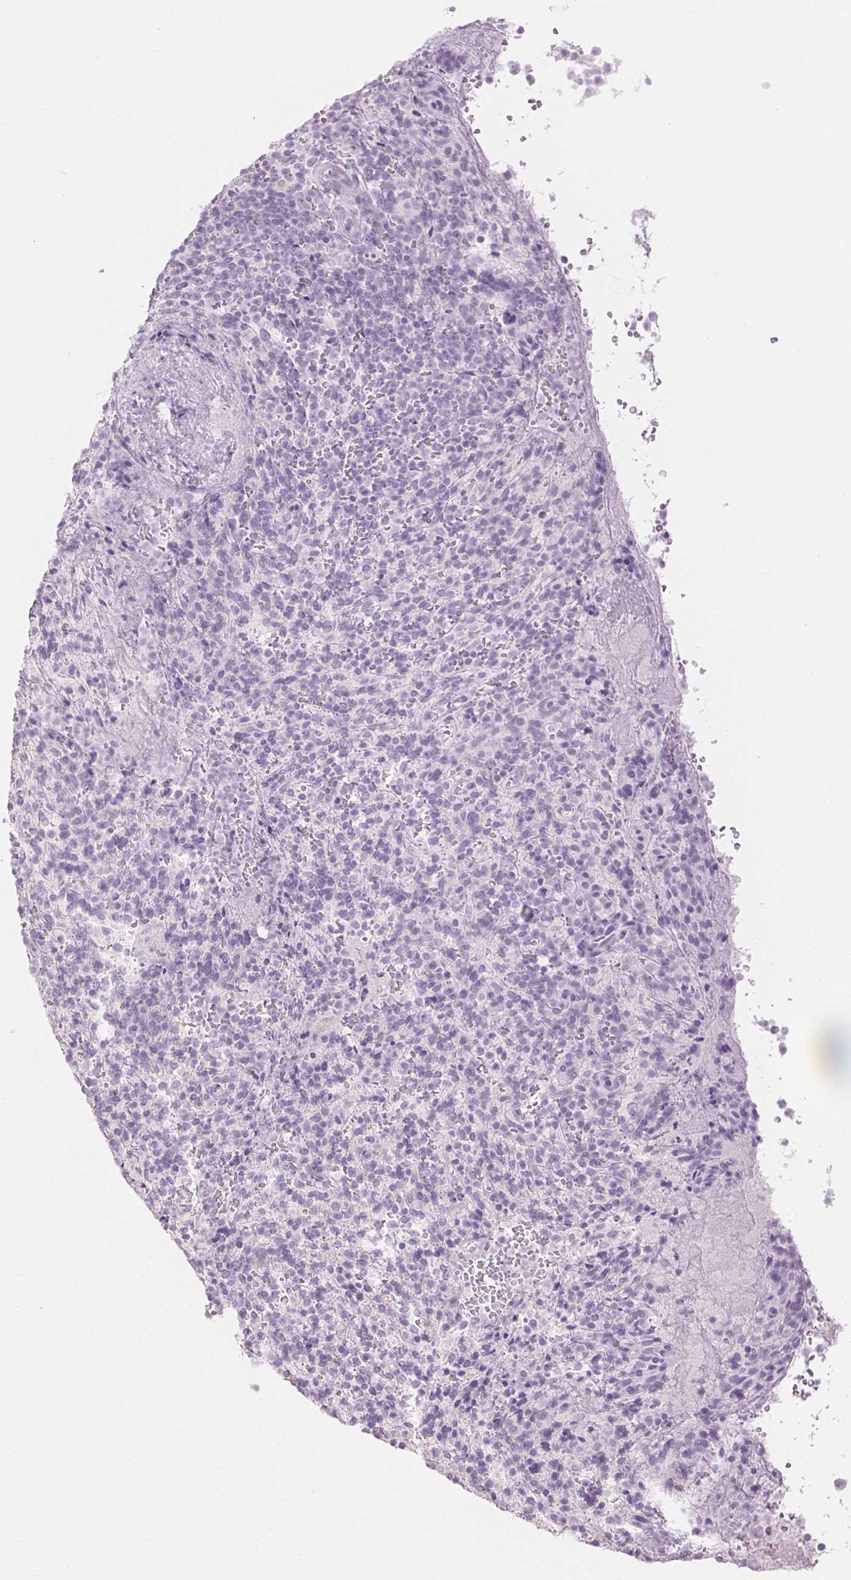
{"staining": {"intensity": "negative", "quantity": "none", "location": "none"}, "tissue": "spleen", "cell_type": "Cells in red pulp", "image_type": "normal", "snomed": [{"axis": "morphology", "description": "Normal tissue, NOS"}, {"axis": "topography", "description": "Spleen"}], "caption": "Micrograph shows no significant protein positivity in cells in red pulp of normal spleen. (DAB (3,3'-diaminobenzidine) immunohistochemistry with hematoxylin counter stain).", "gene": "SPRR3", "patient": {"sex": "female", "age": 74}}